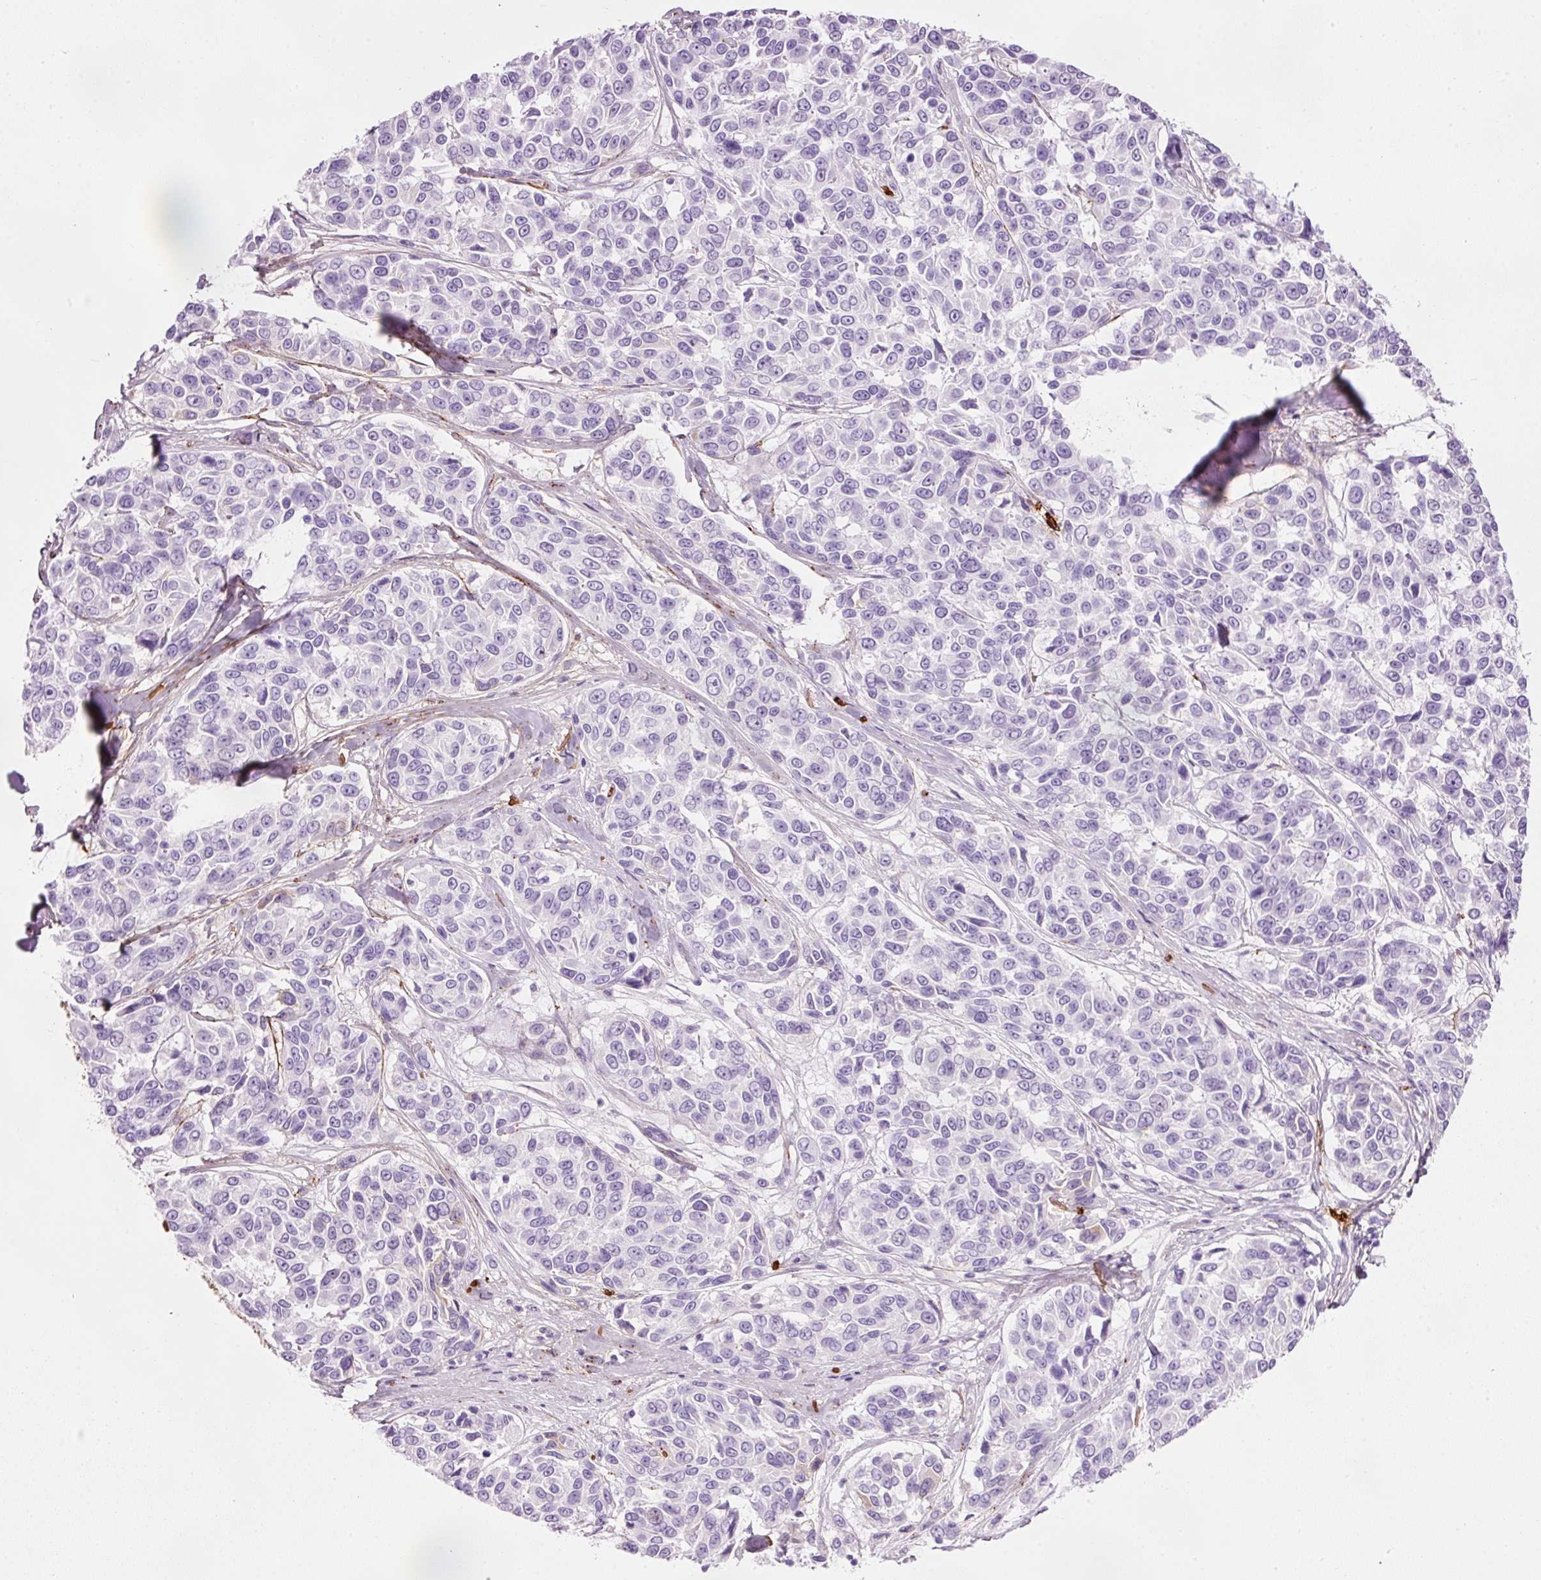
{"staining": {"intensity": "negative", "quantity": "none", "location": "none"}, "tissue": "melanoma", "cell_type": "Tumor cells", "image_type": "cancer", "snomed": [{"axis": "morphology", "description": "Malignant melanoma, NOS"}, {"axis": "topography", "description": "Skin"}], "caption": "High magnification brightfield microscopy of malignant melanoma stained with DAB (3,3'-diaminobenzidine) (brown) and counterstained with hematoxylin (blue): tumor cells show no significant positivity.", "gene": "MFAP4", "patient": {"sex": "female", "age": 66}}